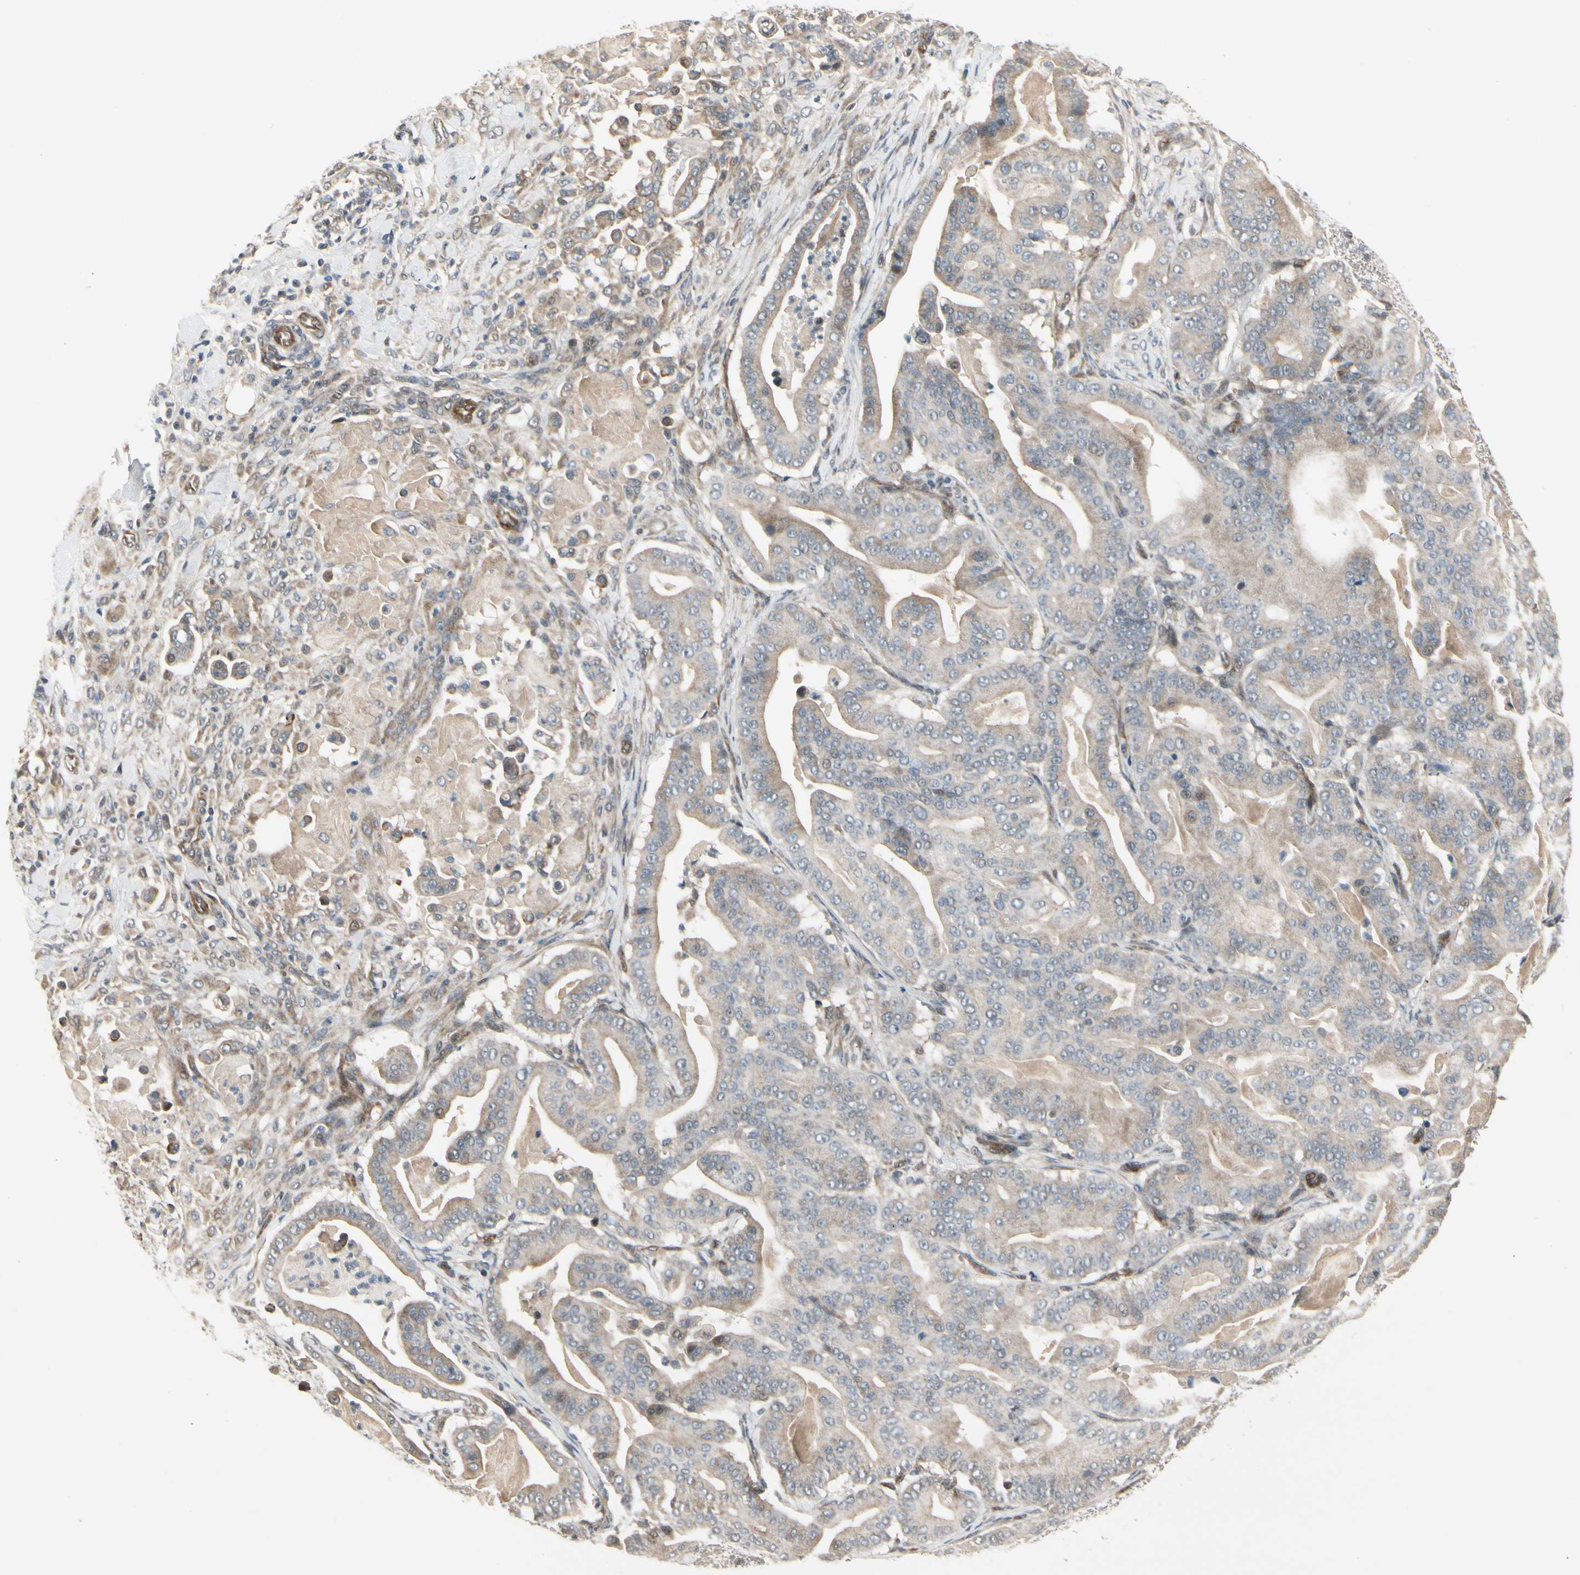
{"staining": {"intensity": "weak", "quantity": ">75%", "location": "cytoplasmic/membranous"}, "tissue": "pancreatic cancer", "cell_type": "Tumor cells", "image_type": "cancer", "snomed": [{"axis": "morphology", "description": "Adenocarcinoma, NOS"}, {"axis": "topography", "description": "Pancreas"}], "caption": "Pancreatic adenocarcinoma stained for a protein (brown) demonstrates weak cytoplasmic/membranous positive positivity in approximately >75% of tumor cells.", "gene": "SVBP", "patient": {"sex": "male", "age": 63}}